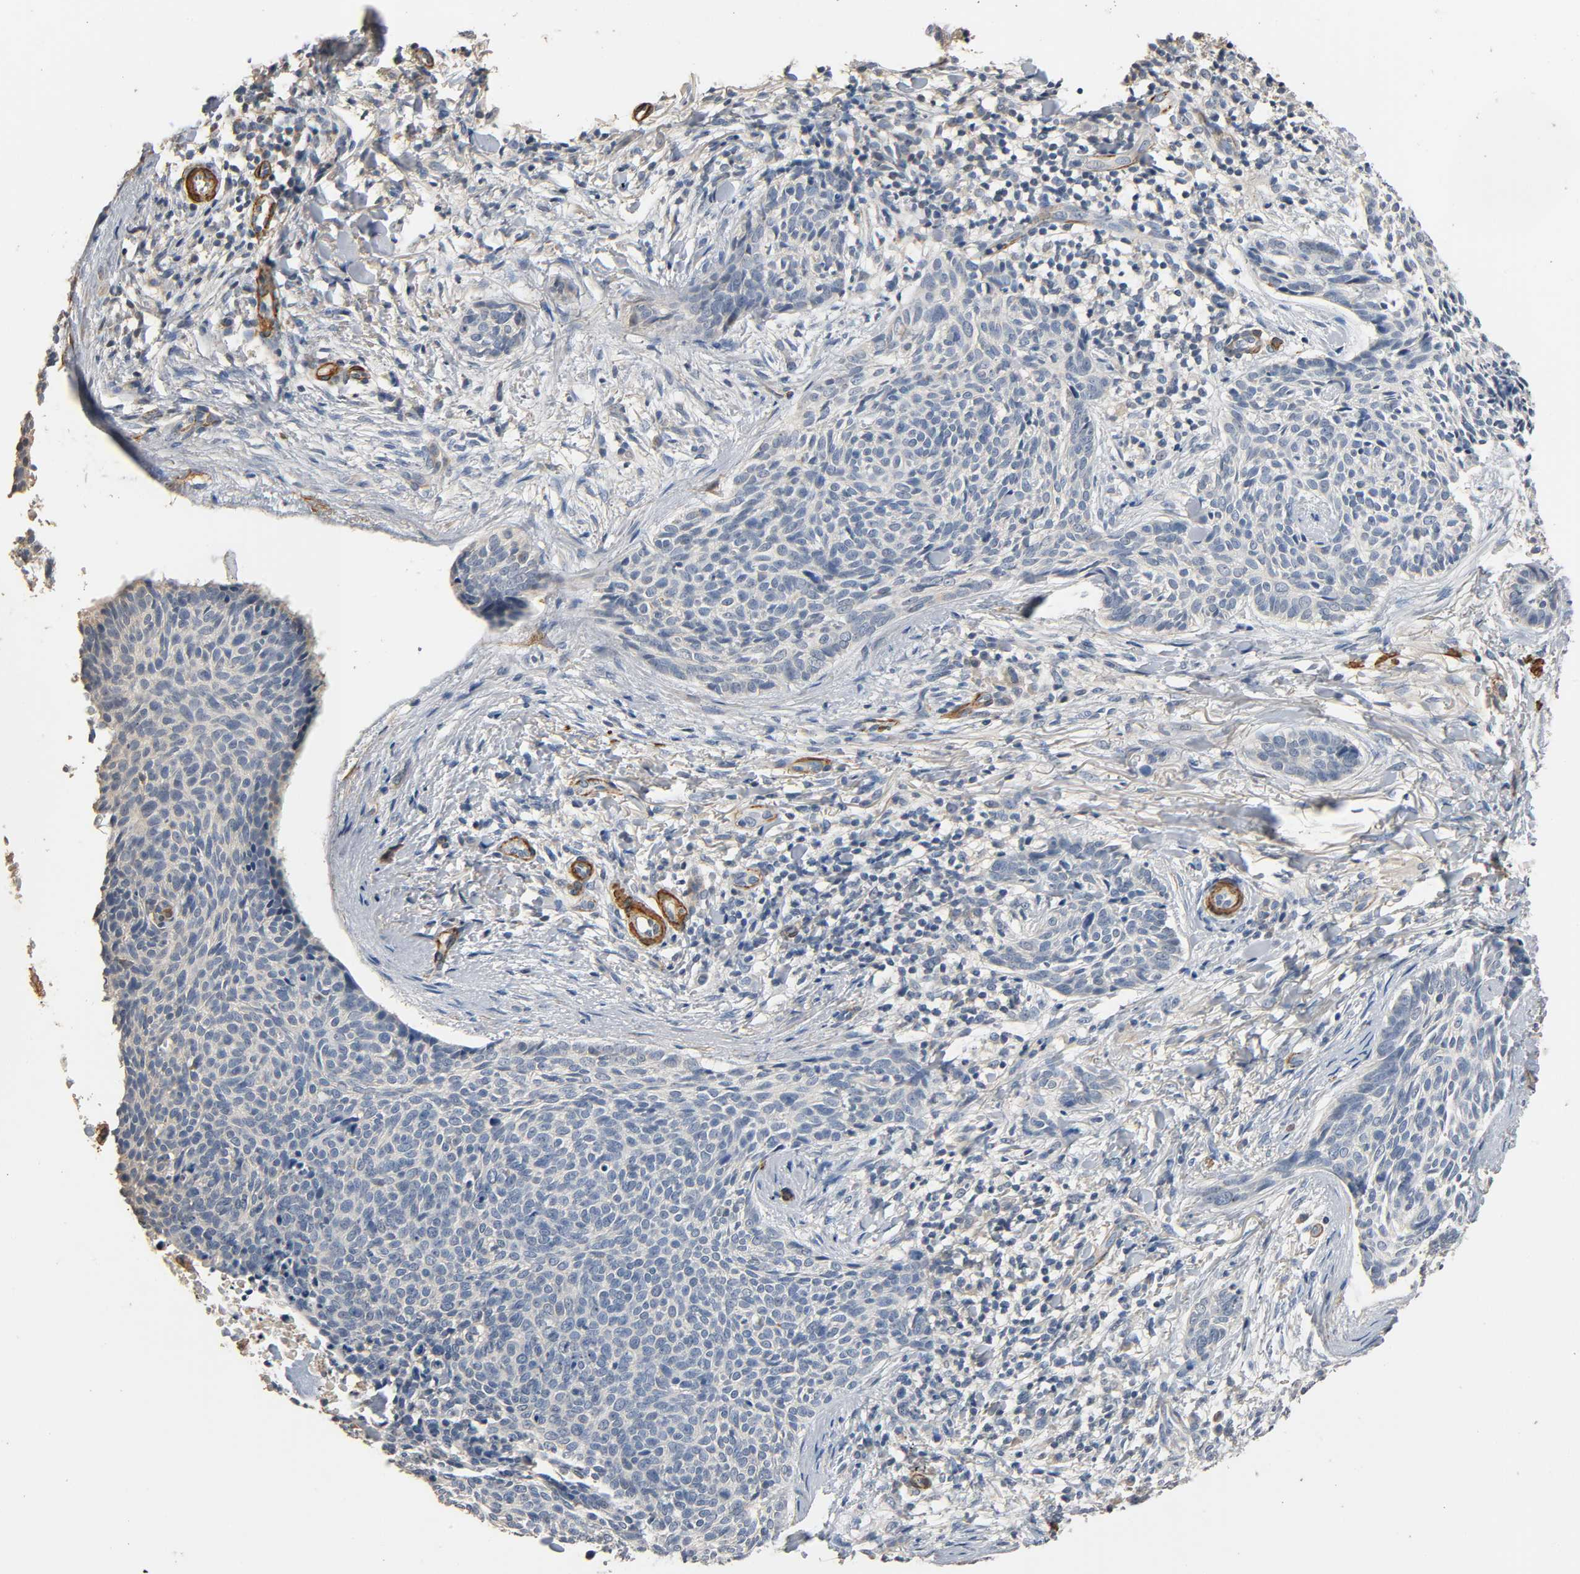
{"staining": {"intensity": "negative", "quantity": "none", "location": "none"}, "tissue": "skin cancer", "cell_type": "Tumor cells", "image_type": "cancer", "snomed": [{"axis": "morphology", "description": "Normal tissue, NOS"}, {"axis": "morphology", "description": "Basal cell carcinoma"}, {"axis": "topography", "description": "Skin"}], "caption": "IHC micrograph of neoplastic tissue: skin basal cell carcinoma stained with DAB exhibits no significant protein staining in tumor cells.", "gene": "GSTA3", "patient": {"sex": "female", "age": 57}}